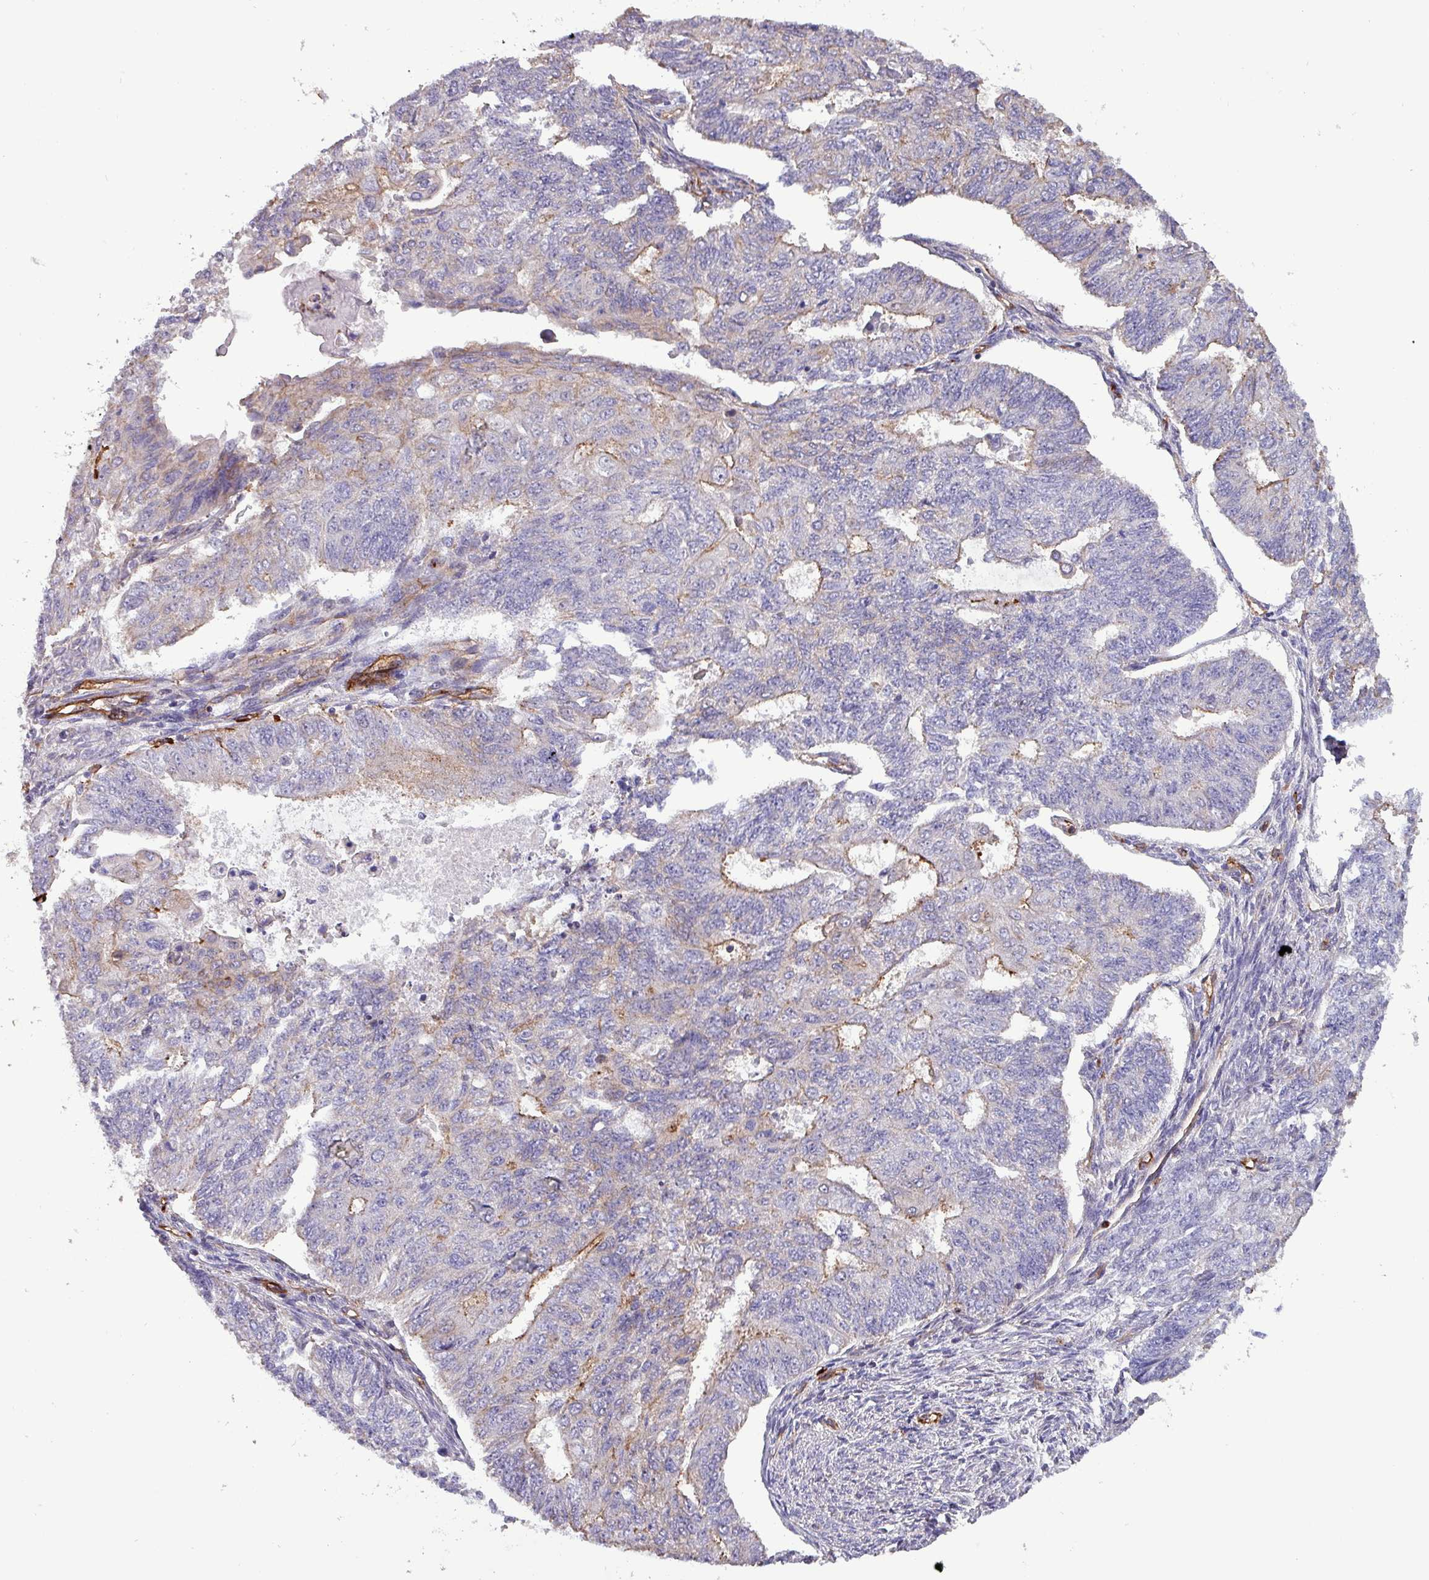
{"staining": {"intensity": "weak", "quantity": "<25%", "location": "cytoplasmic/membranous"}, "tissue": "endometrial cancer", "cell_type": "Tumor cells", "image_type": "cancer", "snomed": [{"axis": "morphology", "description": "Adenocarcinoma, NOS"}, {"axis": "topography", "description": "Endometrium"}], "caption": "This is an immunohistochemistry image of adenocarcinoma (endometrial). There is no staining in tumor cells.", "gene": "SCIN", "patient": {"sex": "female", "age": 32}}